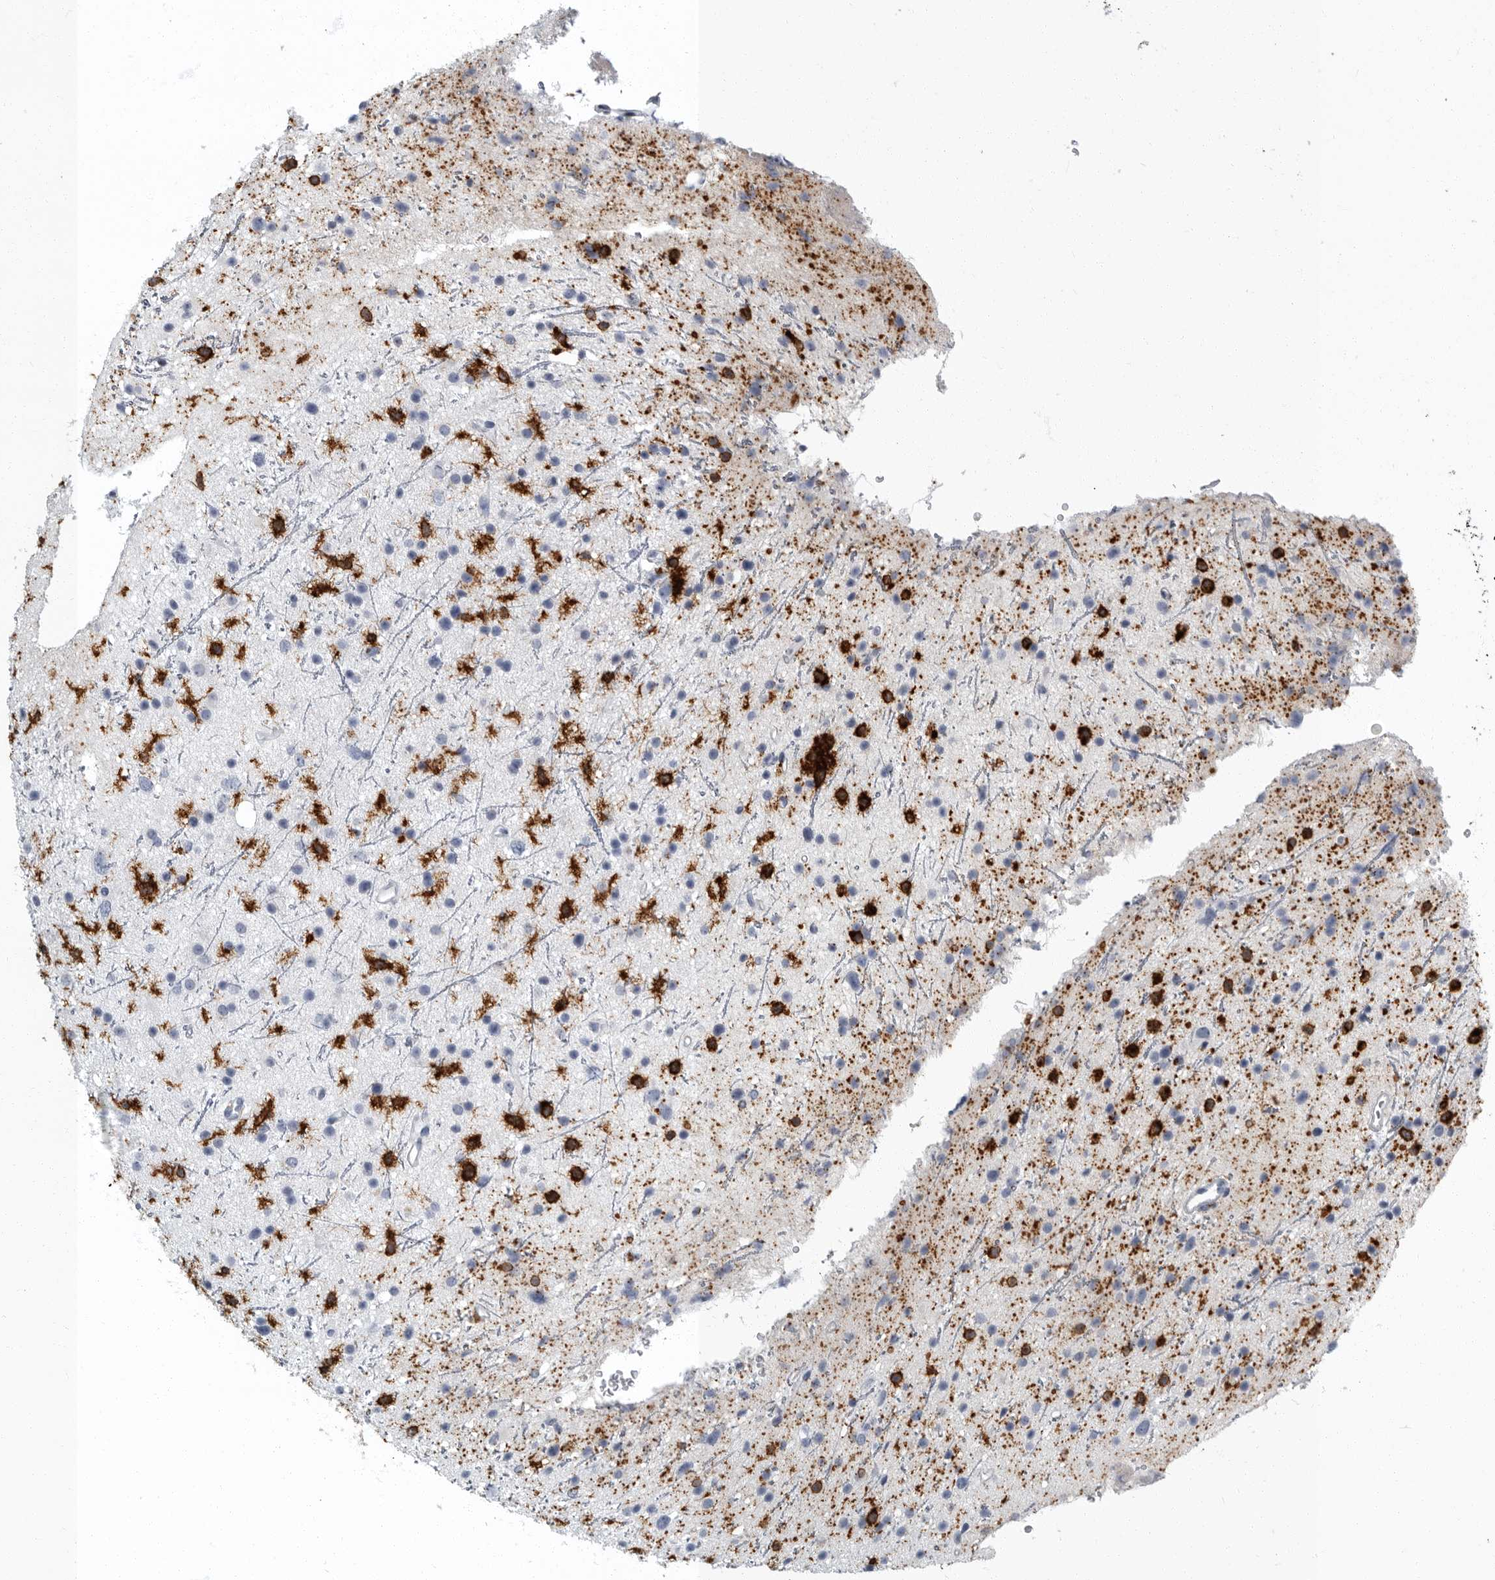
{"staining": {"intensity": "negative", "quantity": "none", "location": "none"}, "tissue": "glioma", "cell_type": "Tumor cells", "image_type": "cancer", "snomed": [{"axis": "morphology", "description": "Glioma, malignant, Low grade"}, {"axis": "topography", "description": "Cerebral cortex"}], "caption": "This is a micrograph of immunohistochemistry staining of glioma, which shows no staining in tumor cells.", "gene": "FCER1G", "patient": {"sex": "female", "age": 39}}